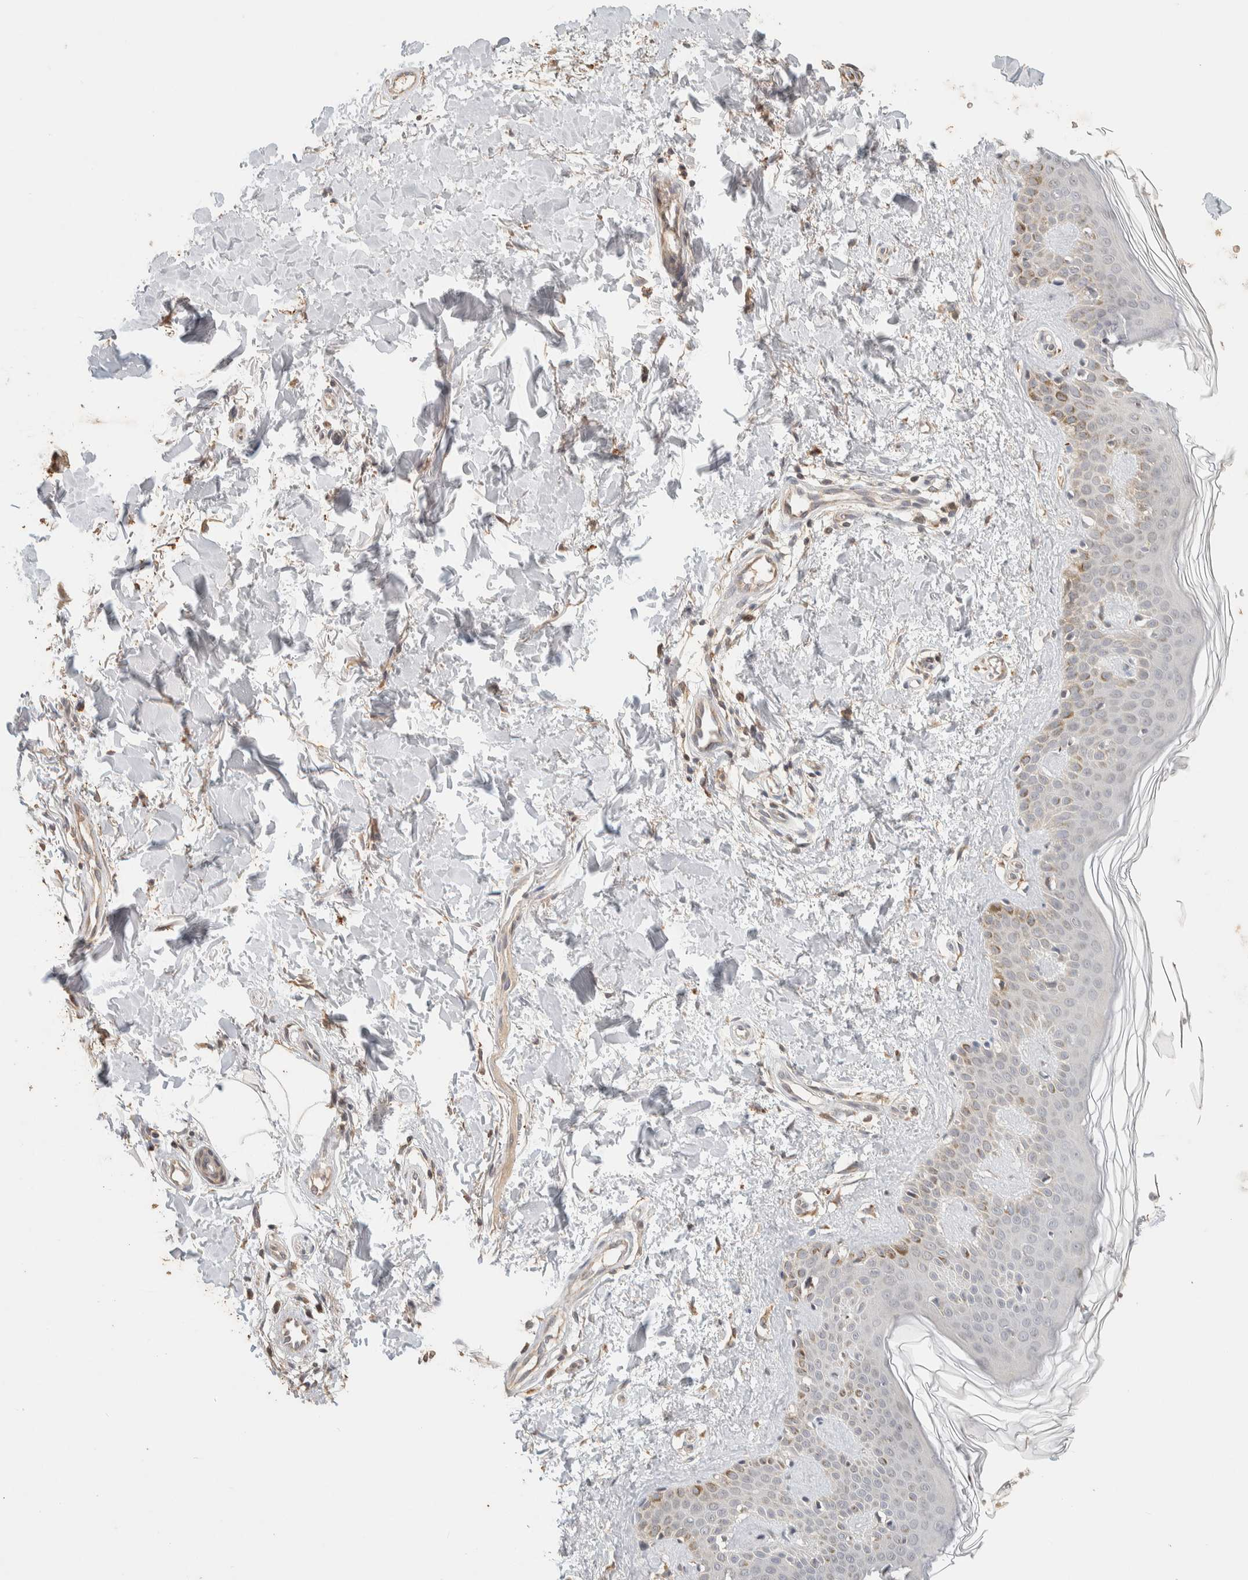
{"staining": {"intensity": "weak", "quantity": ">75%", "location": "cytoplasmic/membranous"}, "tissue": "skin", "cell_type": "Fibroblasts", "image_type": "normal", "snomed": [{"axis": "morphology", "description": "Normal tissue, NOS"}, {"axis": "topography", "description": "Skin"}], "caption": "Fibroblasts reveal weak cytoplasmic/membranous positivity in about >75% of cells in benign skin. (Stains: DAB (3,3'-diaminobenzidine) in brown, nuclei in blue, Microscopy: brightfield microscopy at high magnification).", "gene": "ITPA", "patient": {"sex": "male", "age": 67}}